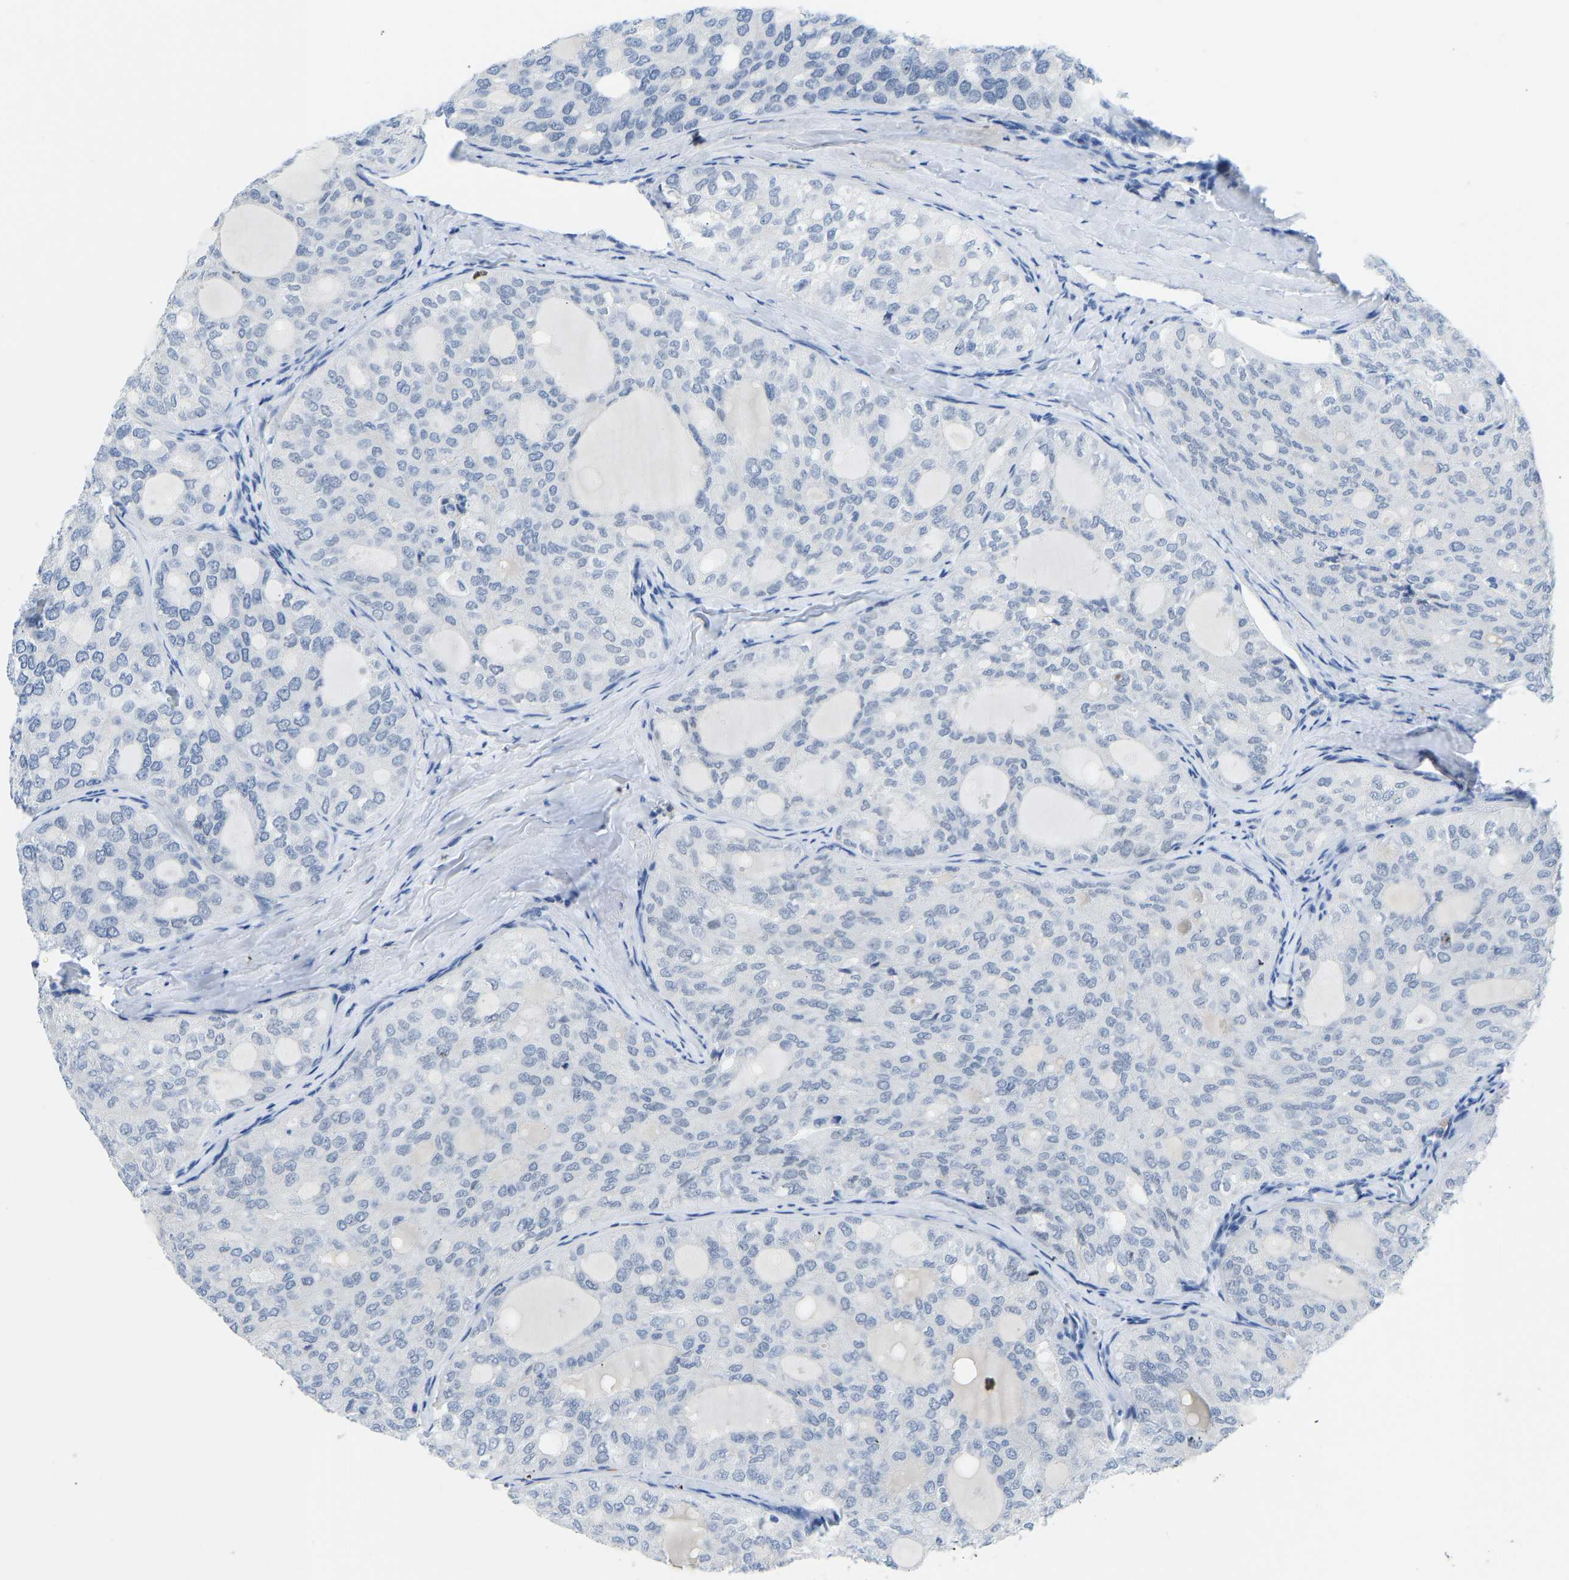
{"staining": {"intensity": "negative", "quantity": "none", "location": "none"}, "tissue": "thyroid cancer", "cell_type": "Tumor cells", "image_type": "cancer", "snomed": [{"axis": "morphology", "description": "Follicular adenoma carcinoma, NOS"}, {"axis": "topography", "description": "Thyroid gland"}], "caption": "Tumor cells are negative for protein expression in human thyroid cancer.", "gene": "TXNDC2", "patient": {"sex": "male", "age": 75}}